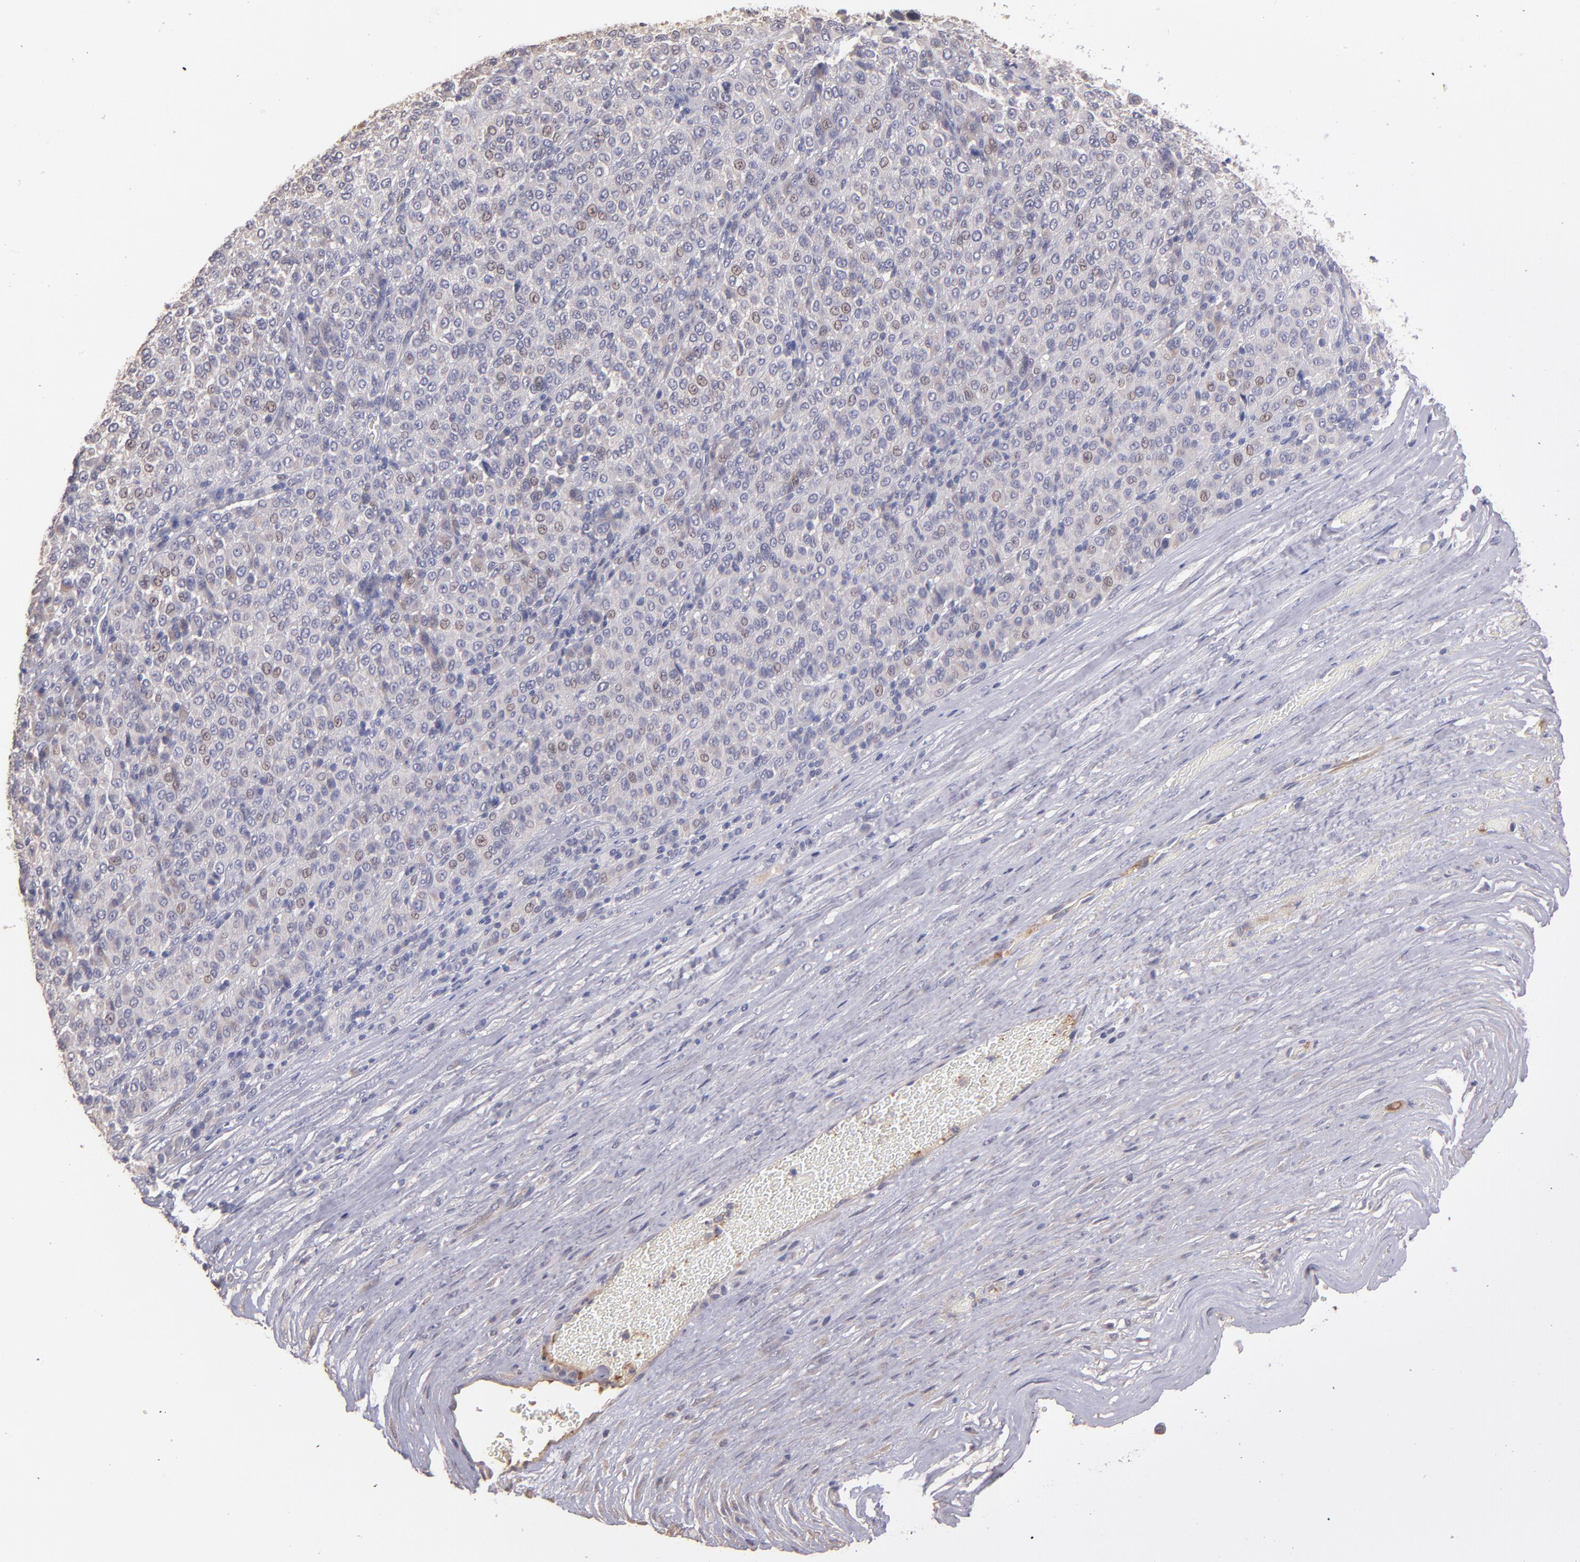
{"staining": {"intensity": "negative", "quantity": "none", "location": "none"}, "tissue": "melanoma", "cell_type": "Tumor cells", "image_type": "cancer", "snomed": [{"axis": "morphology", "description": "Malignant melanoma, Metastatic site"}, {"axis": "topography", "description": "Pancreas"}], "caption": "DAB immunohistochemical staining of melanoma demonstrates no significant expression in tumor cells.", "gene": "GNAZ", "patient": {"sex": "female", "age": 30}}